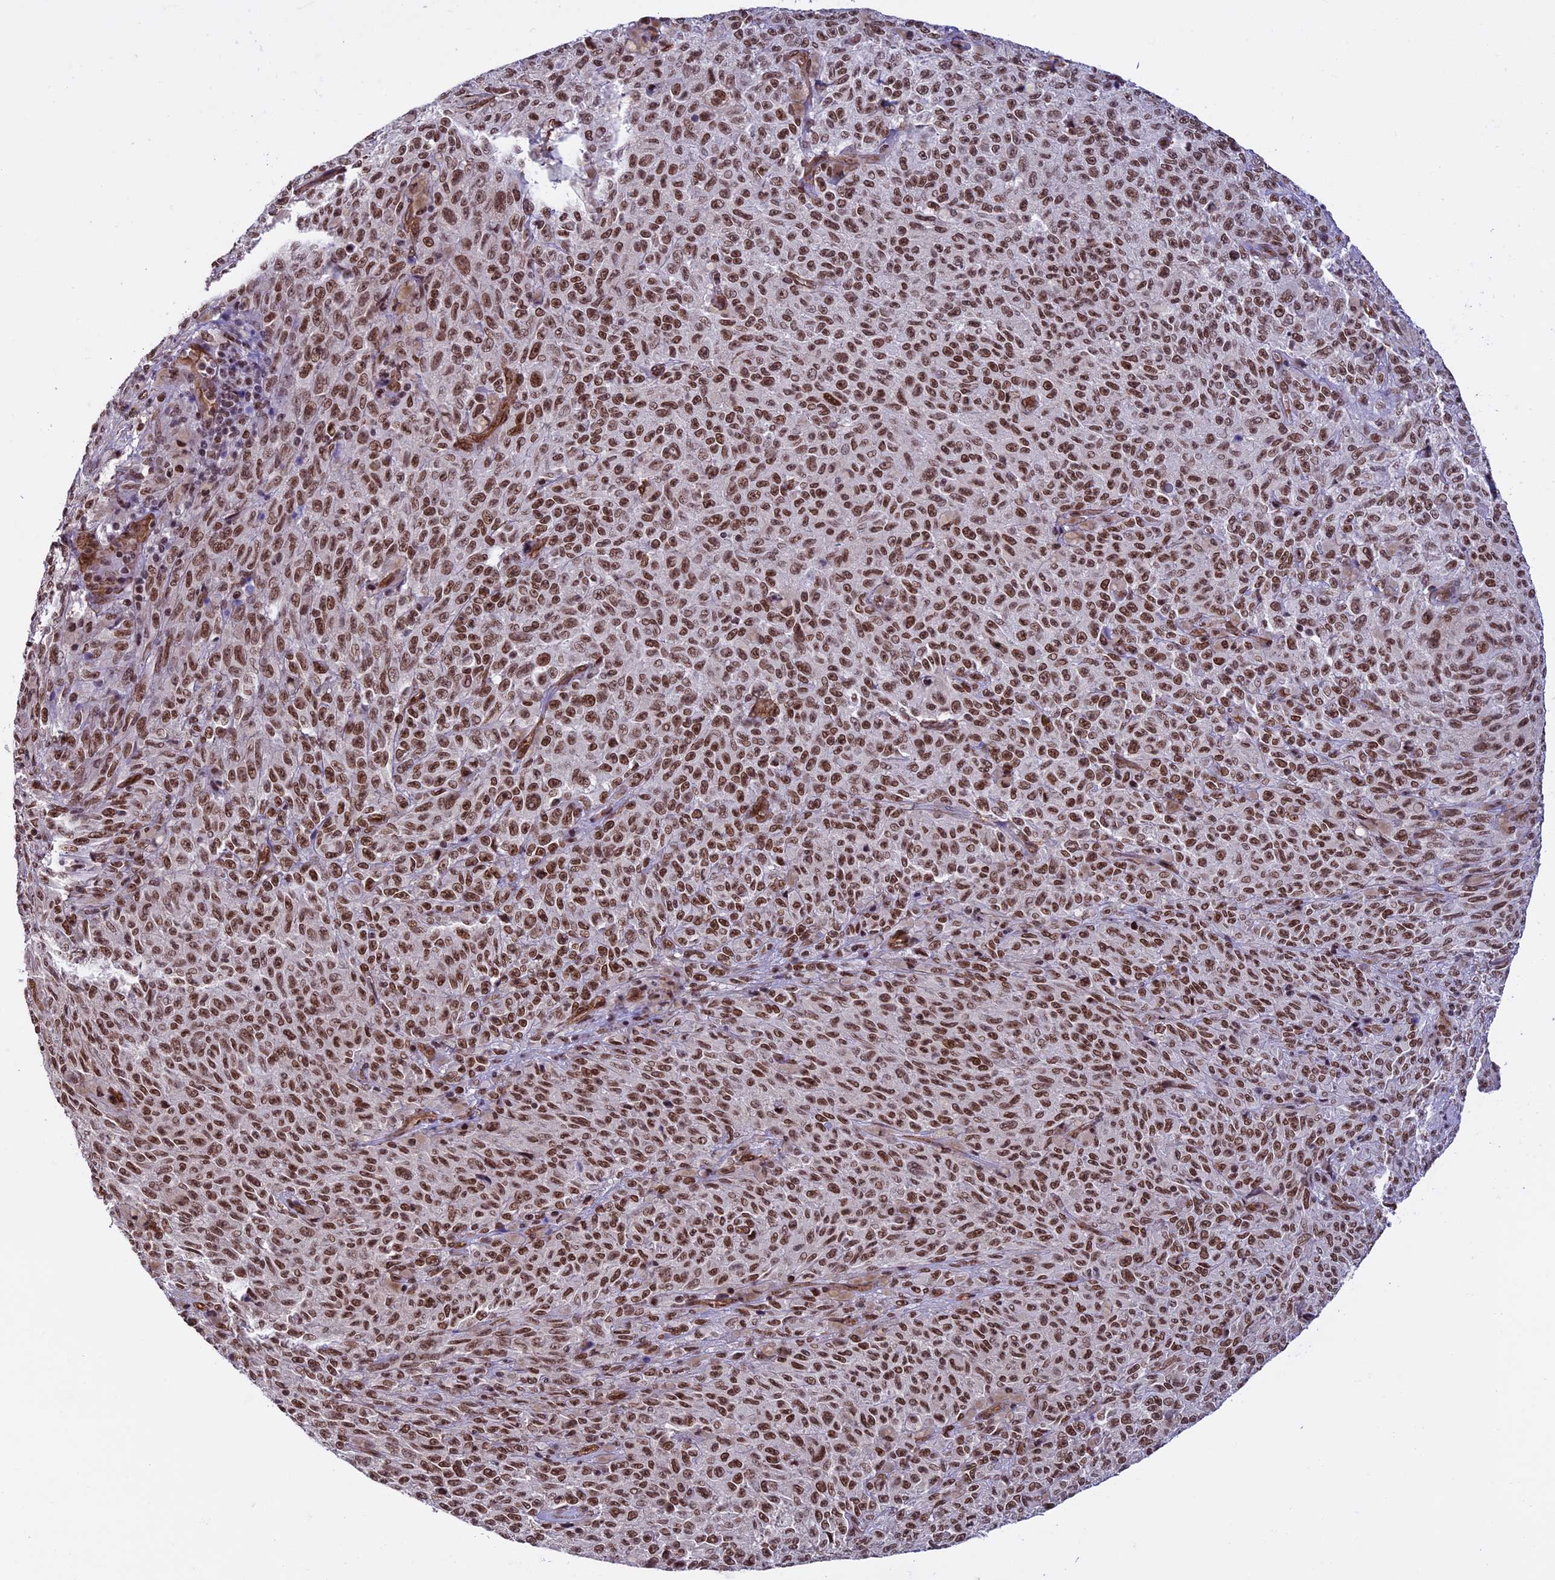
{"staining": {"intensity": "strong", "quantity": ">75%", "location": "nuclear"}, "tissue": "melanoma", "cell_type": "Tumor cells", "image_type": "cancer", "snomed": [{"axis": "morphology", "description": "Malignant melanoma, NOS"}, {"axis": "topography", "description": "Skin"}], "caption": "This histopathology image exhibits malignant melanoma stained with IHC to label a protein in brown. The nuclear of tumor cells show strong positivity for the protein. Nuclei are counter-stained blue.", "gene": "MPHOSPH8", "patient": {"sex": "female", "age": 82}}